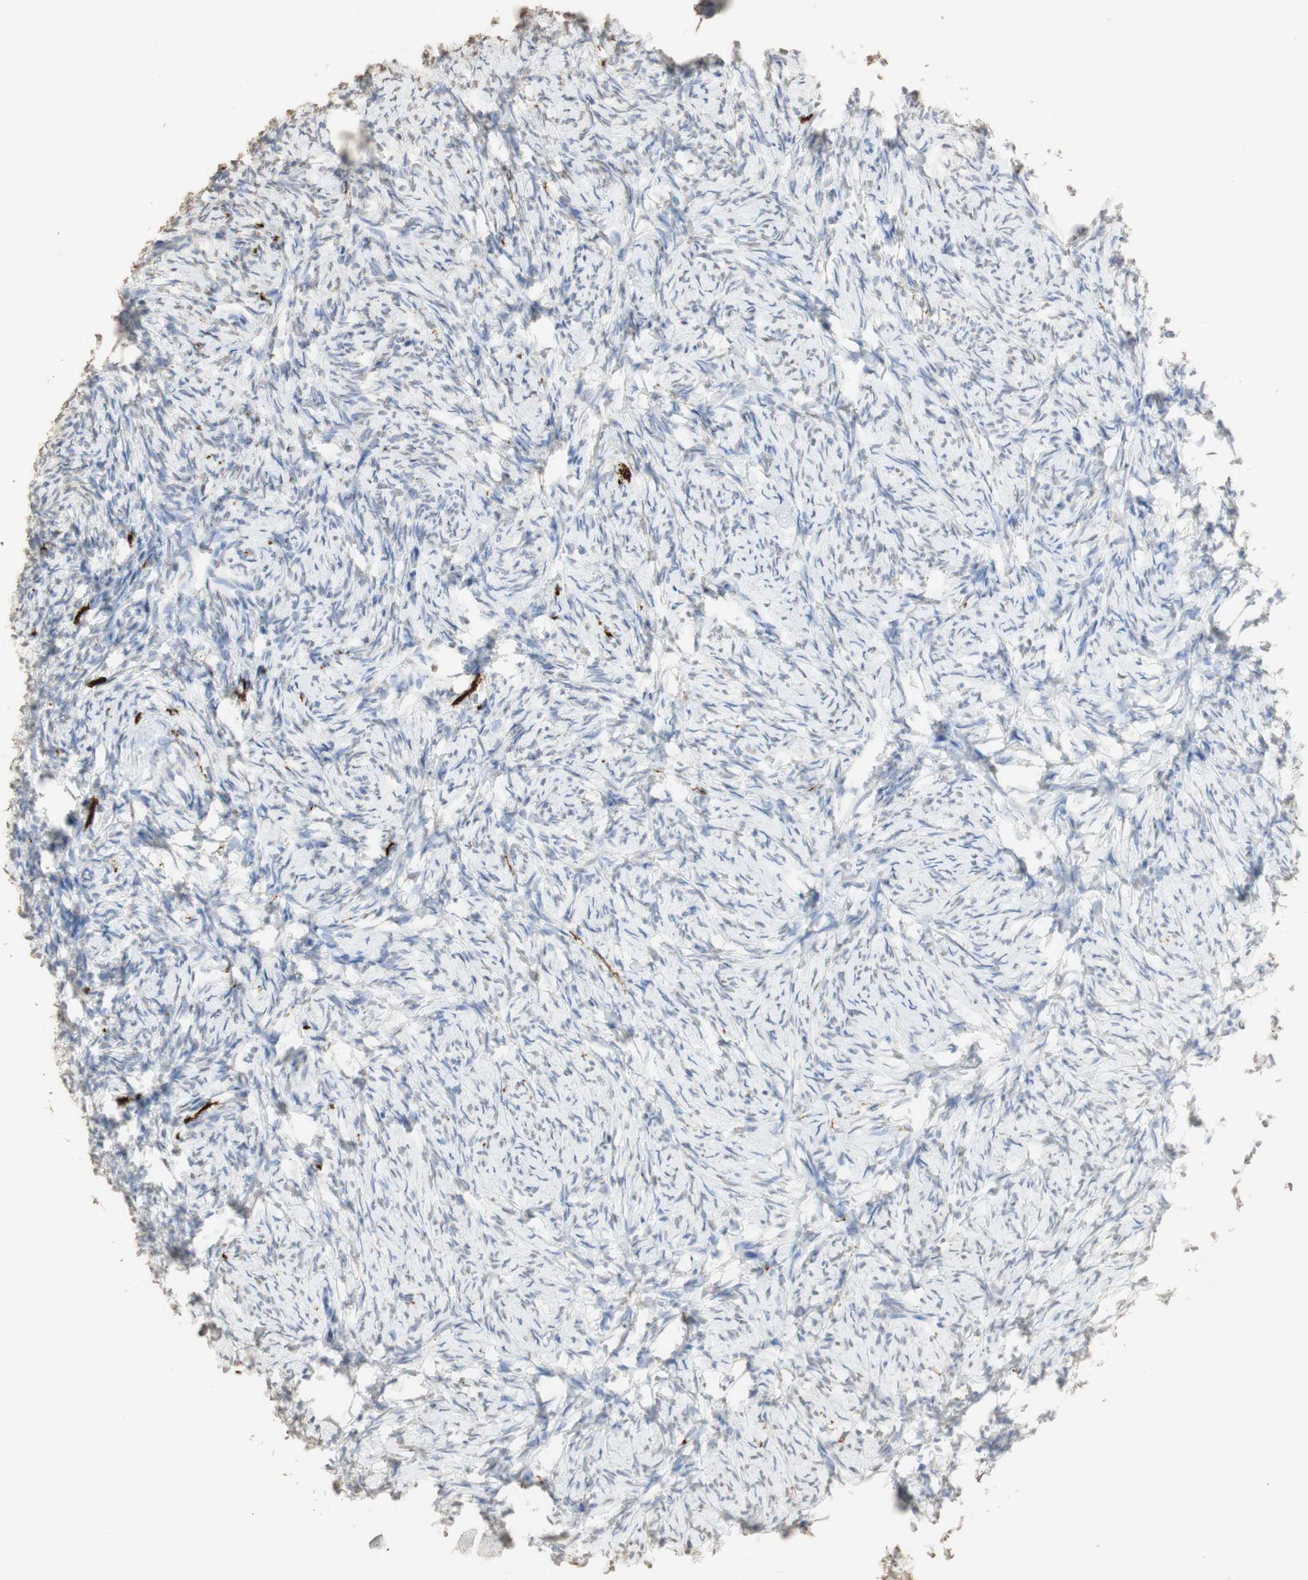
{"staining": {"intensity": "negative", "quantity": "none", "location": "none"}, "tissue": "ovary", "cell_type": "Ovarian stroma cells", "image_type": "normal", "snomed": [{"axis": "morphology", "description": "Normal tissue, NOS"}, {"axis": "topography", "description": "Ovary"}], "caption": "Ovary stained for a protein using immunohistochemistry (IHC) demonstrates no positivity ovarian stroma cells.", "gene": "L1CAM", "patient": {"sex": "female", "age": 60}}